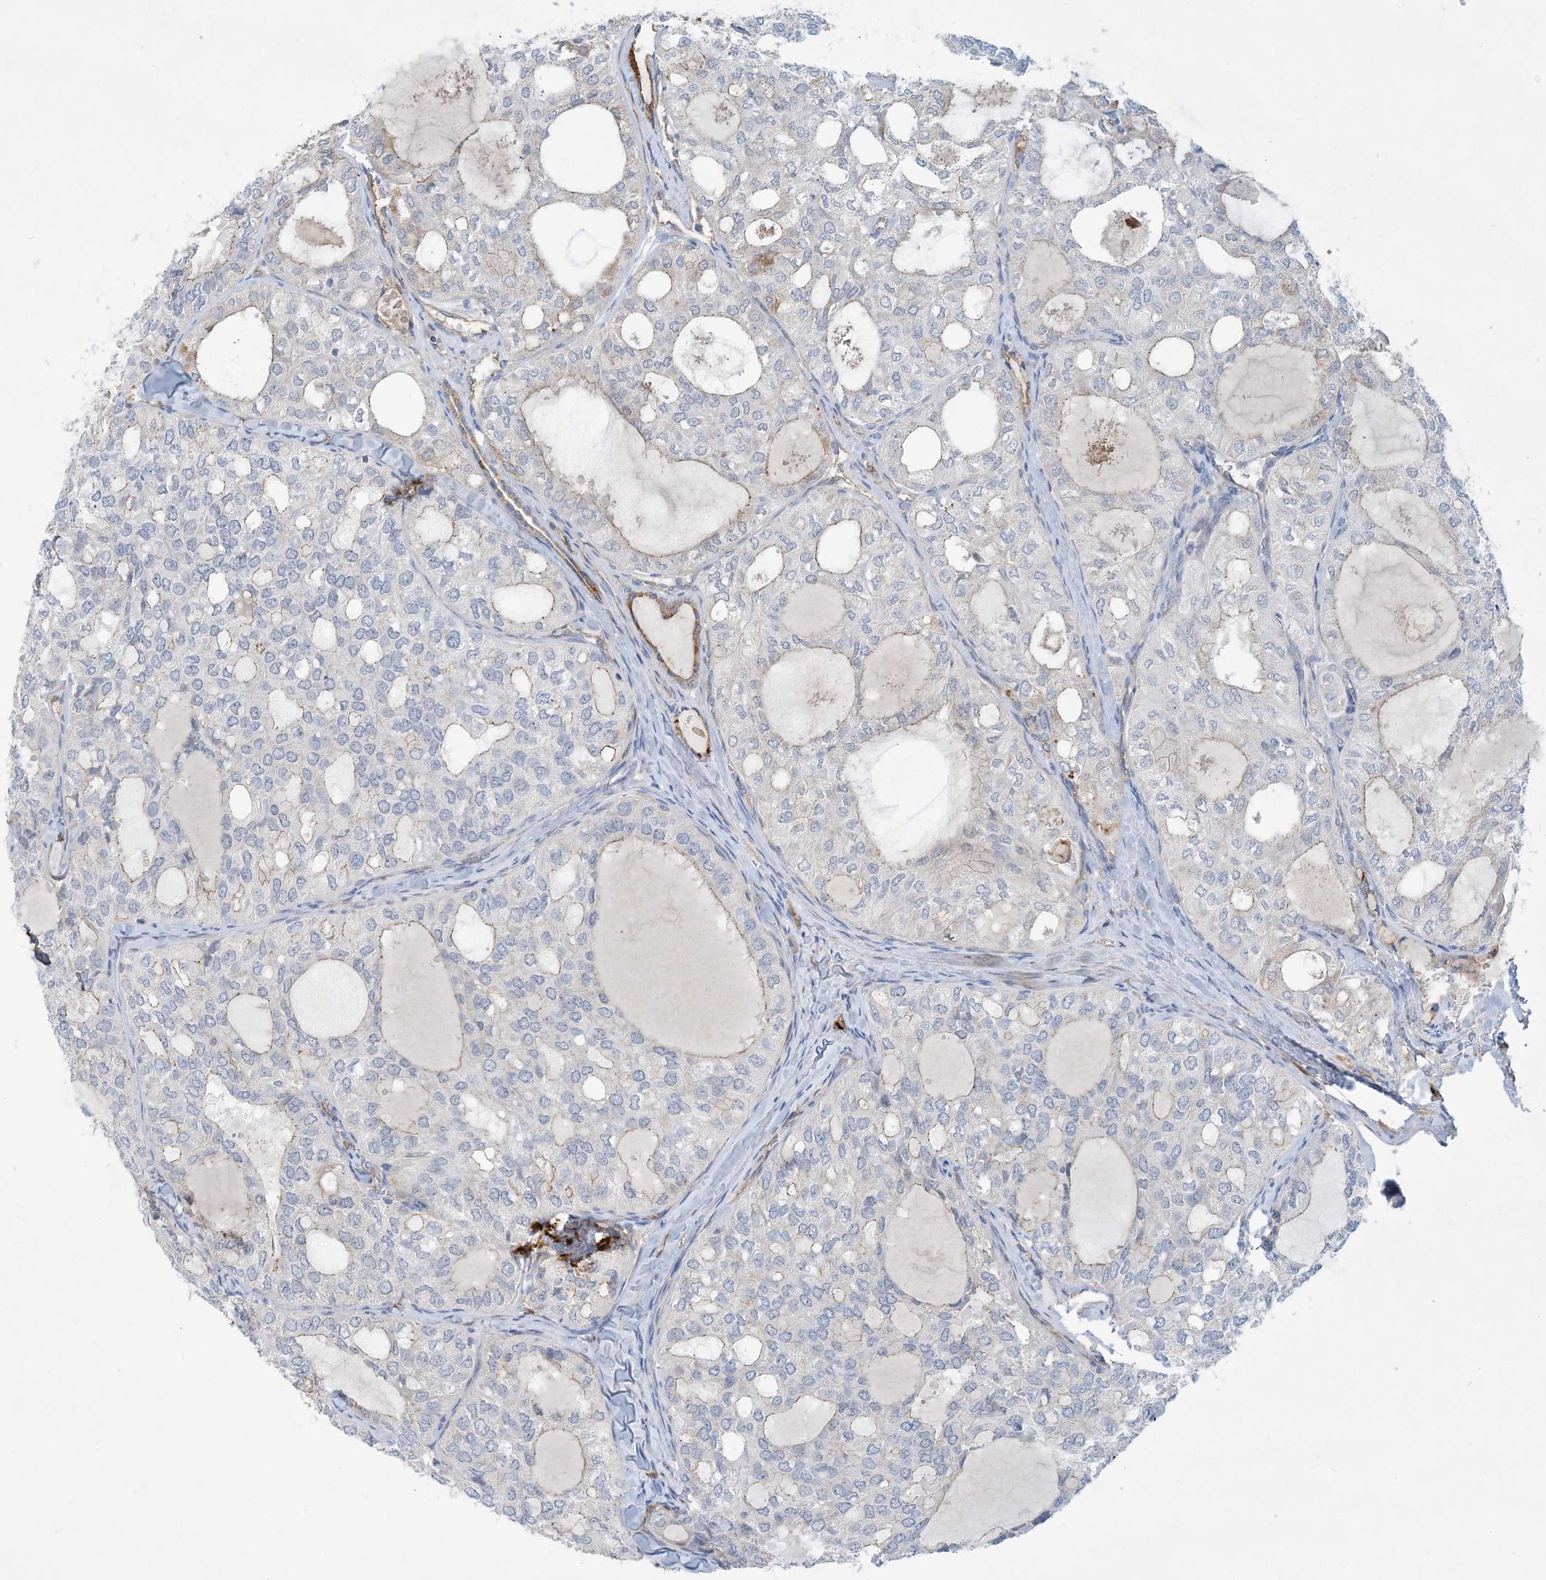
{"staining": {"intensity": "strong", "quantity": "<25%", "location": "cytoplasmic/membranous"}, "tissue": "thyroid cancer", "cell_type": "Tumor cells", "image_type": "cancer", "snomed": [{"axis": "morphology", "description": "Follicular adenoma carcinoma, NOS"}, {"axis": "topography", "description": "Thyroid gland"}], "caption": "Thyroid cancer (follicular adenoma carcinoma) stained with DAB immunohistochemistry exhibits medium levels of strong cytoplasmic/membranous positivity in about <25% of tumor cells.", "gene": "EIF2A", "patient": {"sex": "male", "age": 75}}